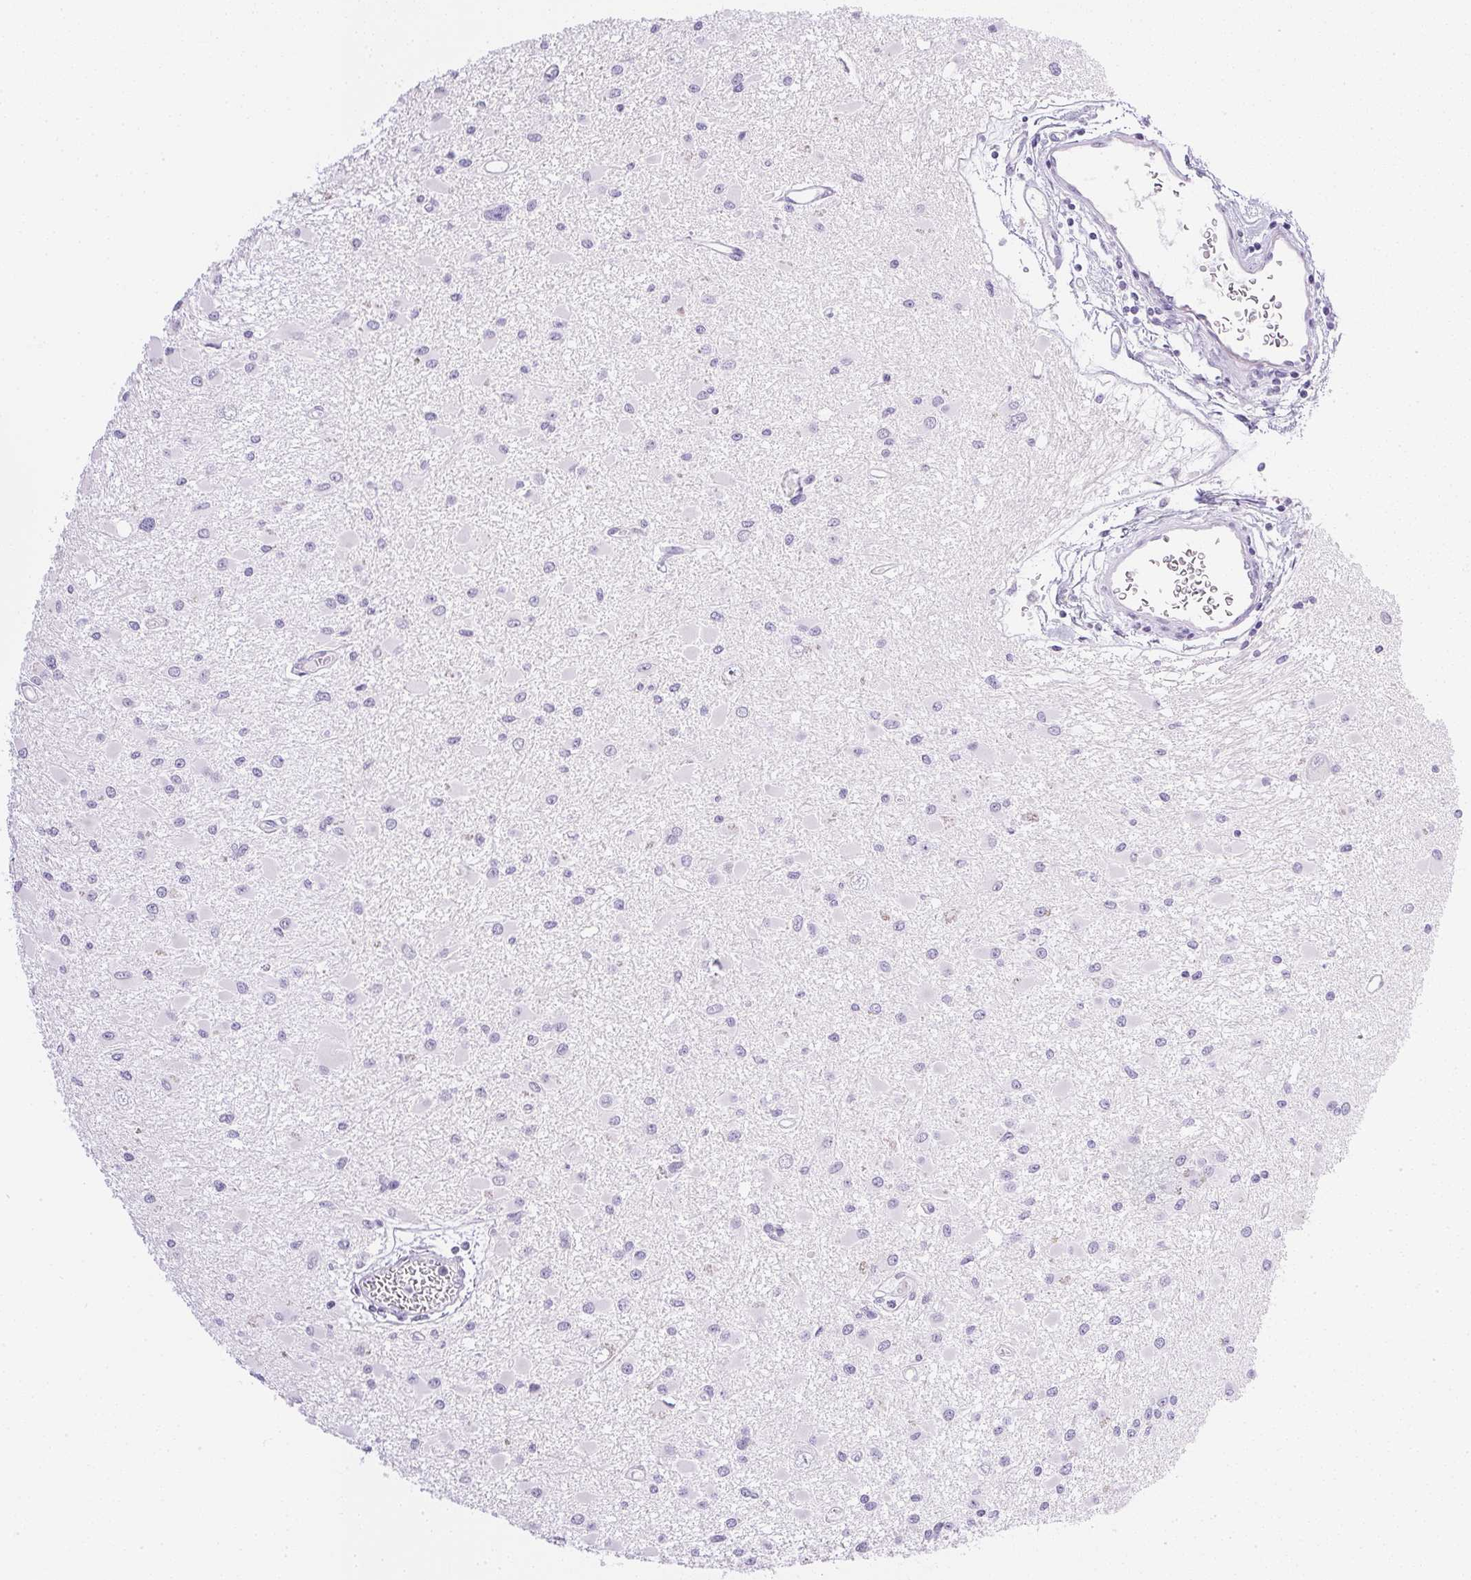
{"staining": {"intensity": "negative", "quantity": "none", "location": "none"}, "tissue": "glioma", "cell_type": "Tumor cells", "image_type": "cancer", "snomed": [{"axis": "morphology", "description": "Glioma, malignant, High grade"}, {"axis": "topography", "description": "Brain"}], "caption": "The photomicrograph reveals no significant positivity in tumor cells of malignant glioma (high-grade).", "gene": "CPB1", "patient": {"sex": "male", "age": 54}}